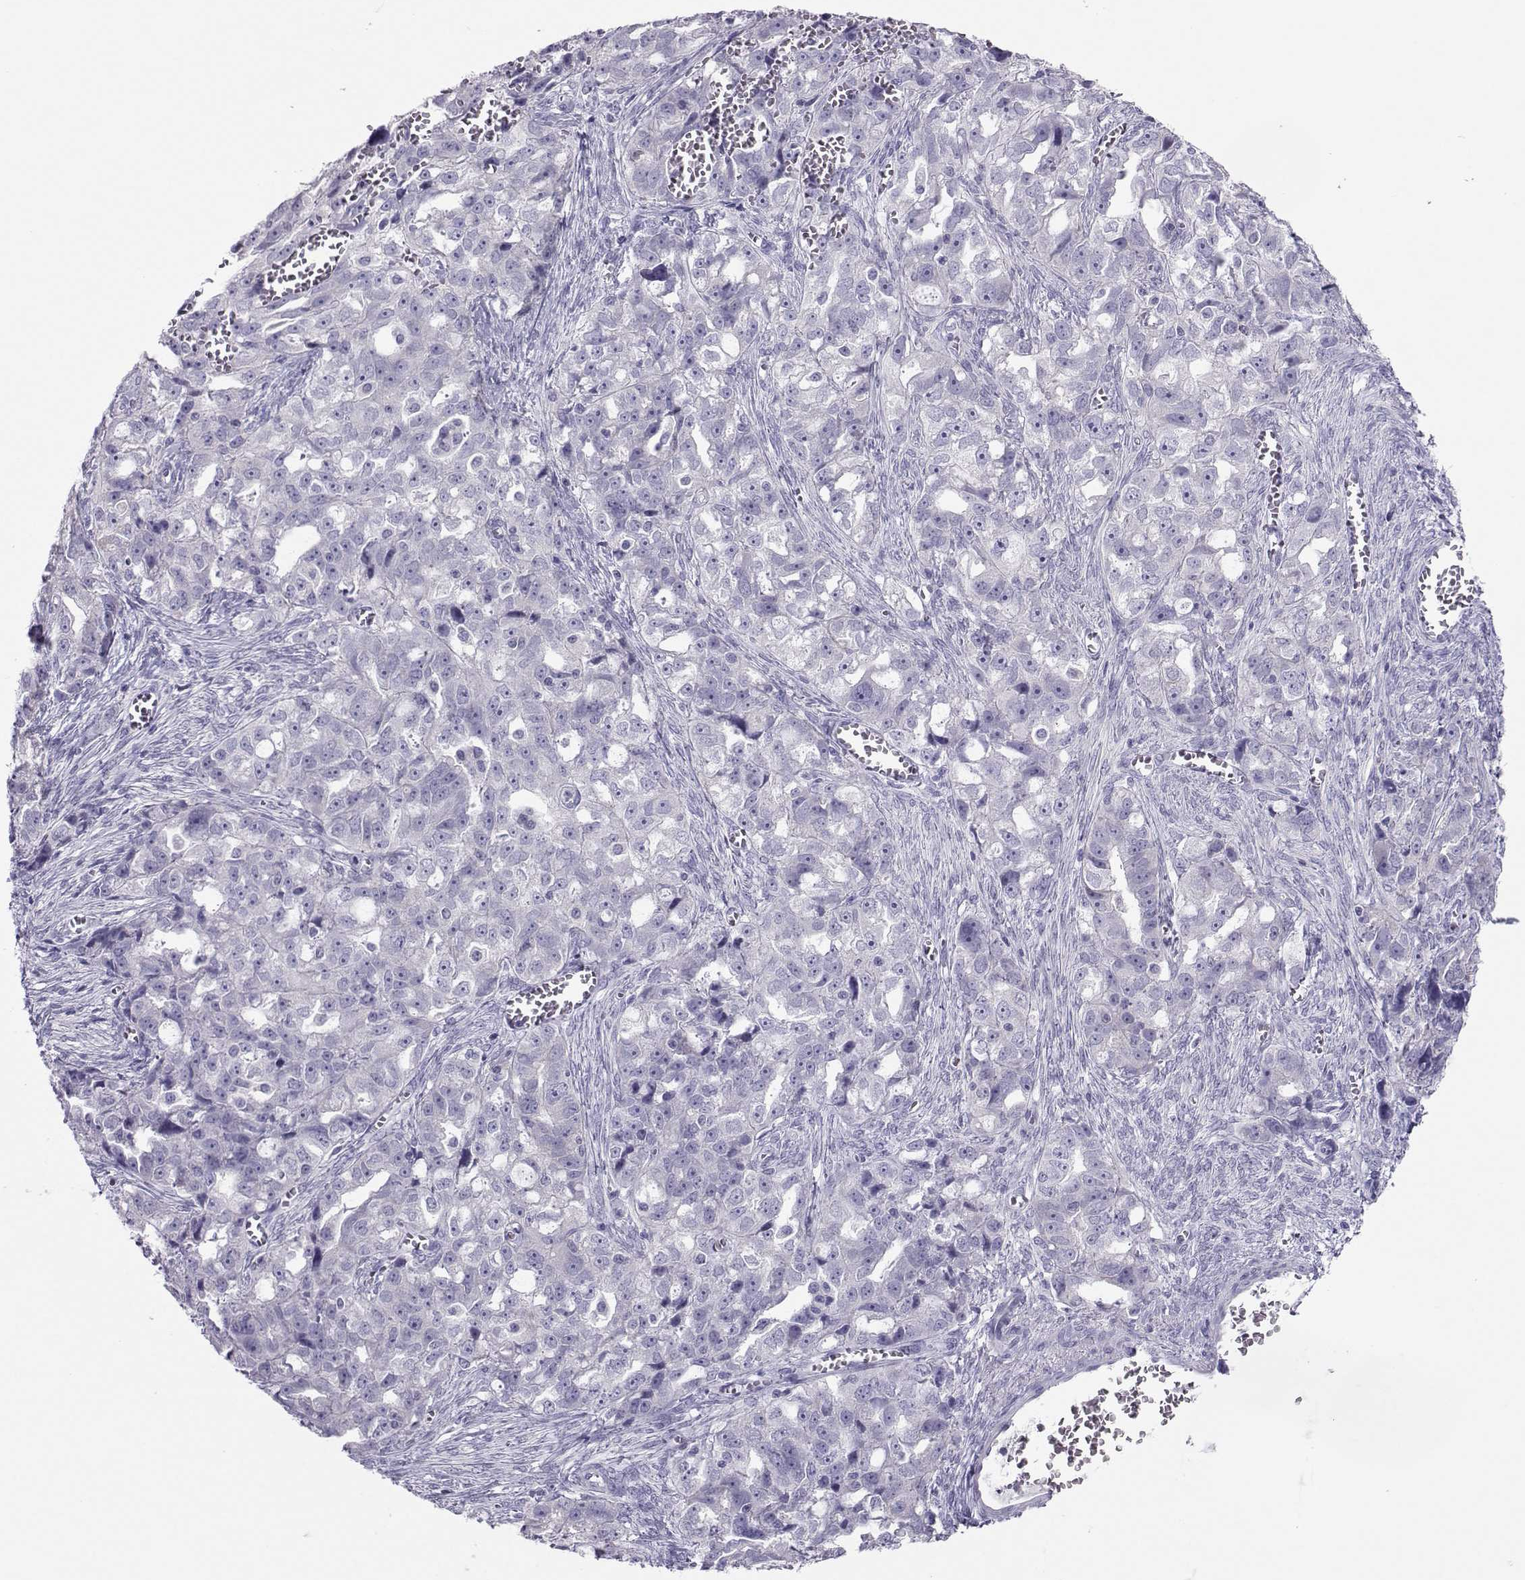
{"staining": {"intensity": "negative", "quantity": "none", "location": "none"}, "tissue": "ovarian cancer", "cell_type": "Tumor cells", "image_type": "cancer", "snomed": [{"axis": "morphology", "description": "Cystadenocarcinoma, serous, NOS"}, {"axis": "topography", "description": "Ovary"}], "caption": "Immunohistochemistry (IHC) of human ovarian cancer (serous cystadenocarcinoma) reveals no staining in tumor cells. (DAB (3,3'-diaminobenzidine) immunohistochemistry (IHC) visualized using brightfield microscopy, high magnification).", "gene": "TRPM7", "patient": {"sex": "female", "age": 51}}